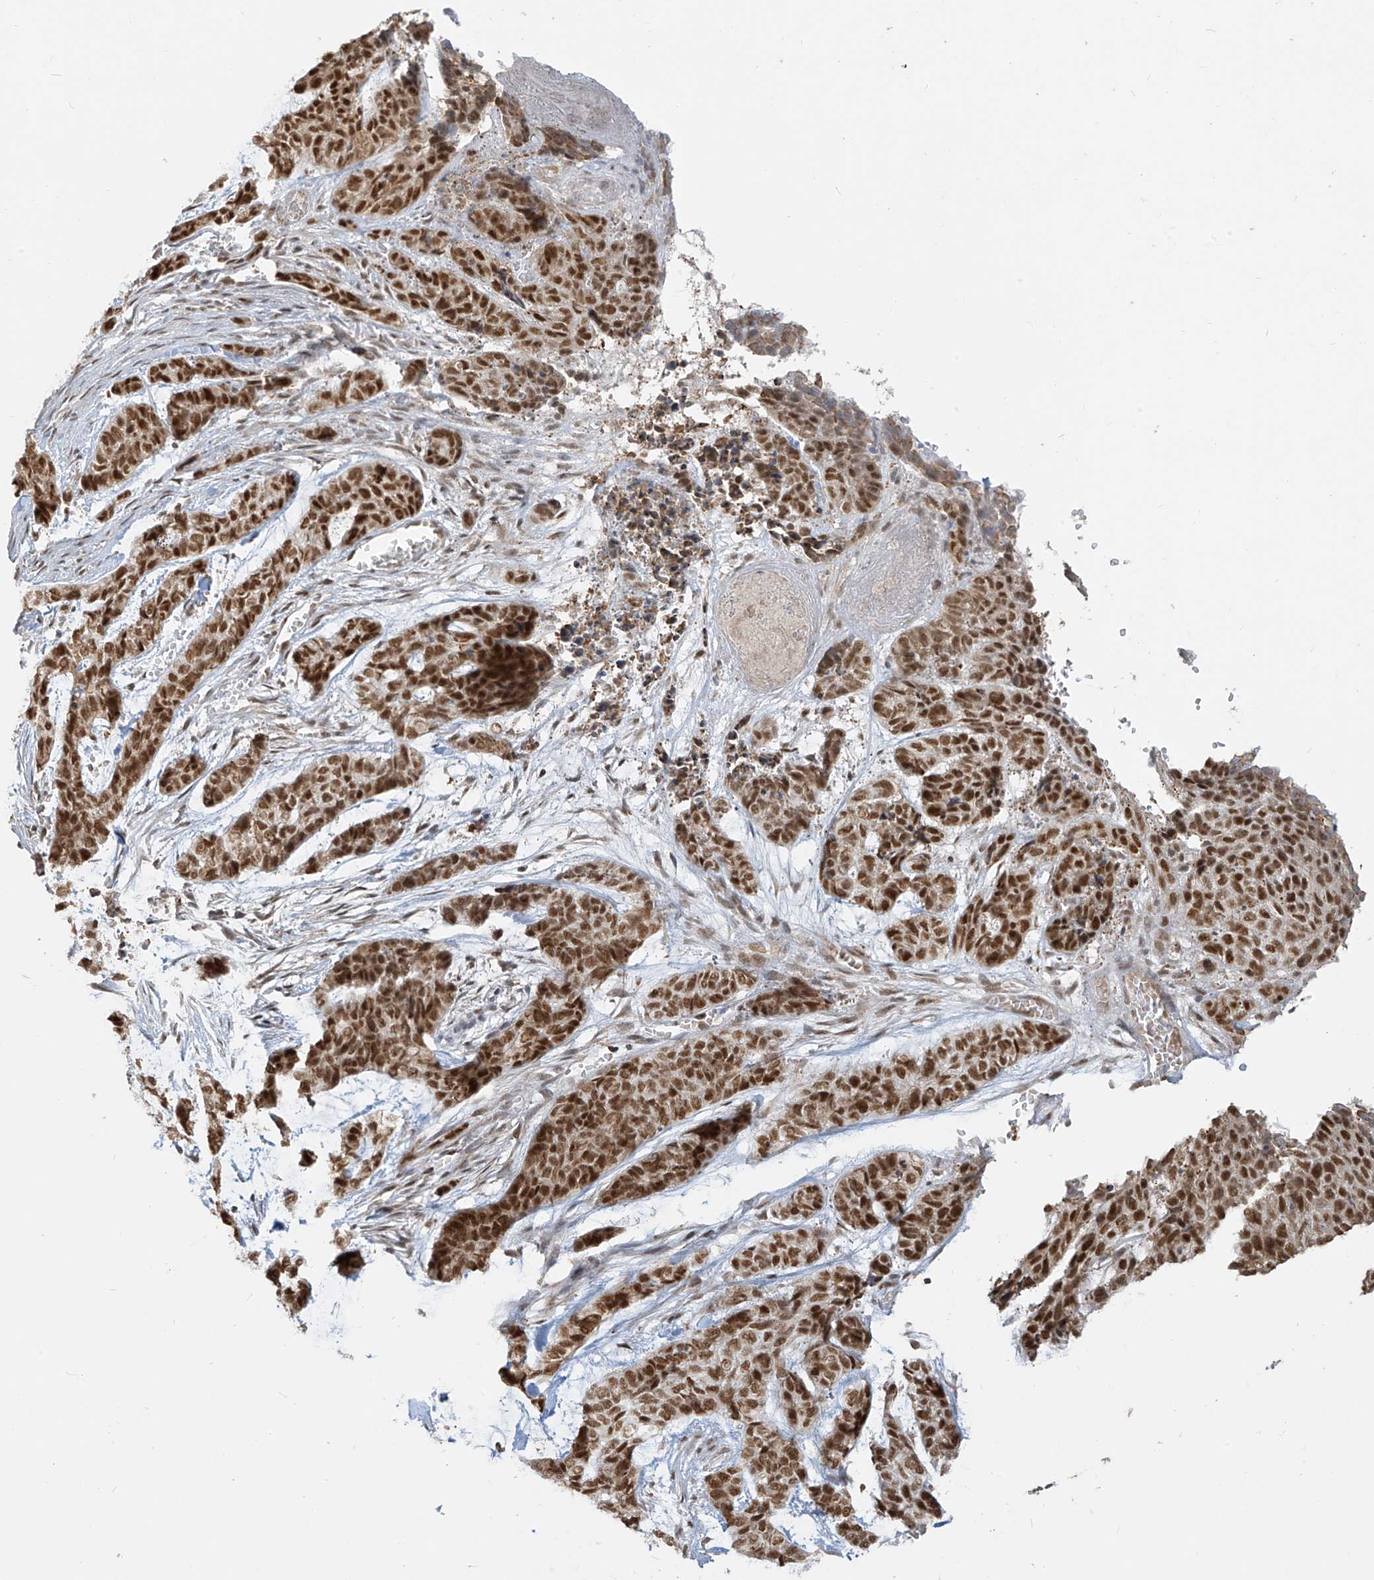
{"staining": {"intensity": "strong", "quantity": ">75%", "location": "nuclear"}, "tissue": "skin cancer", "cell_type": "Tumor cells", "image_type": "cancer", "snomed": [{"axis": "morphology", "description": "Basal cell carcinoma"}, {"axis": "topography", "description": "Skin"}], "caption": "A photomicrograph of human skin cancer (basal cell carcinoma) stained for a protein shows strong nuclear brown staining in tumor cells.", "gene": "ZMYM2", "patient": {"sex": "female", "age": 64}}